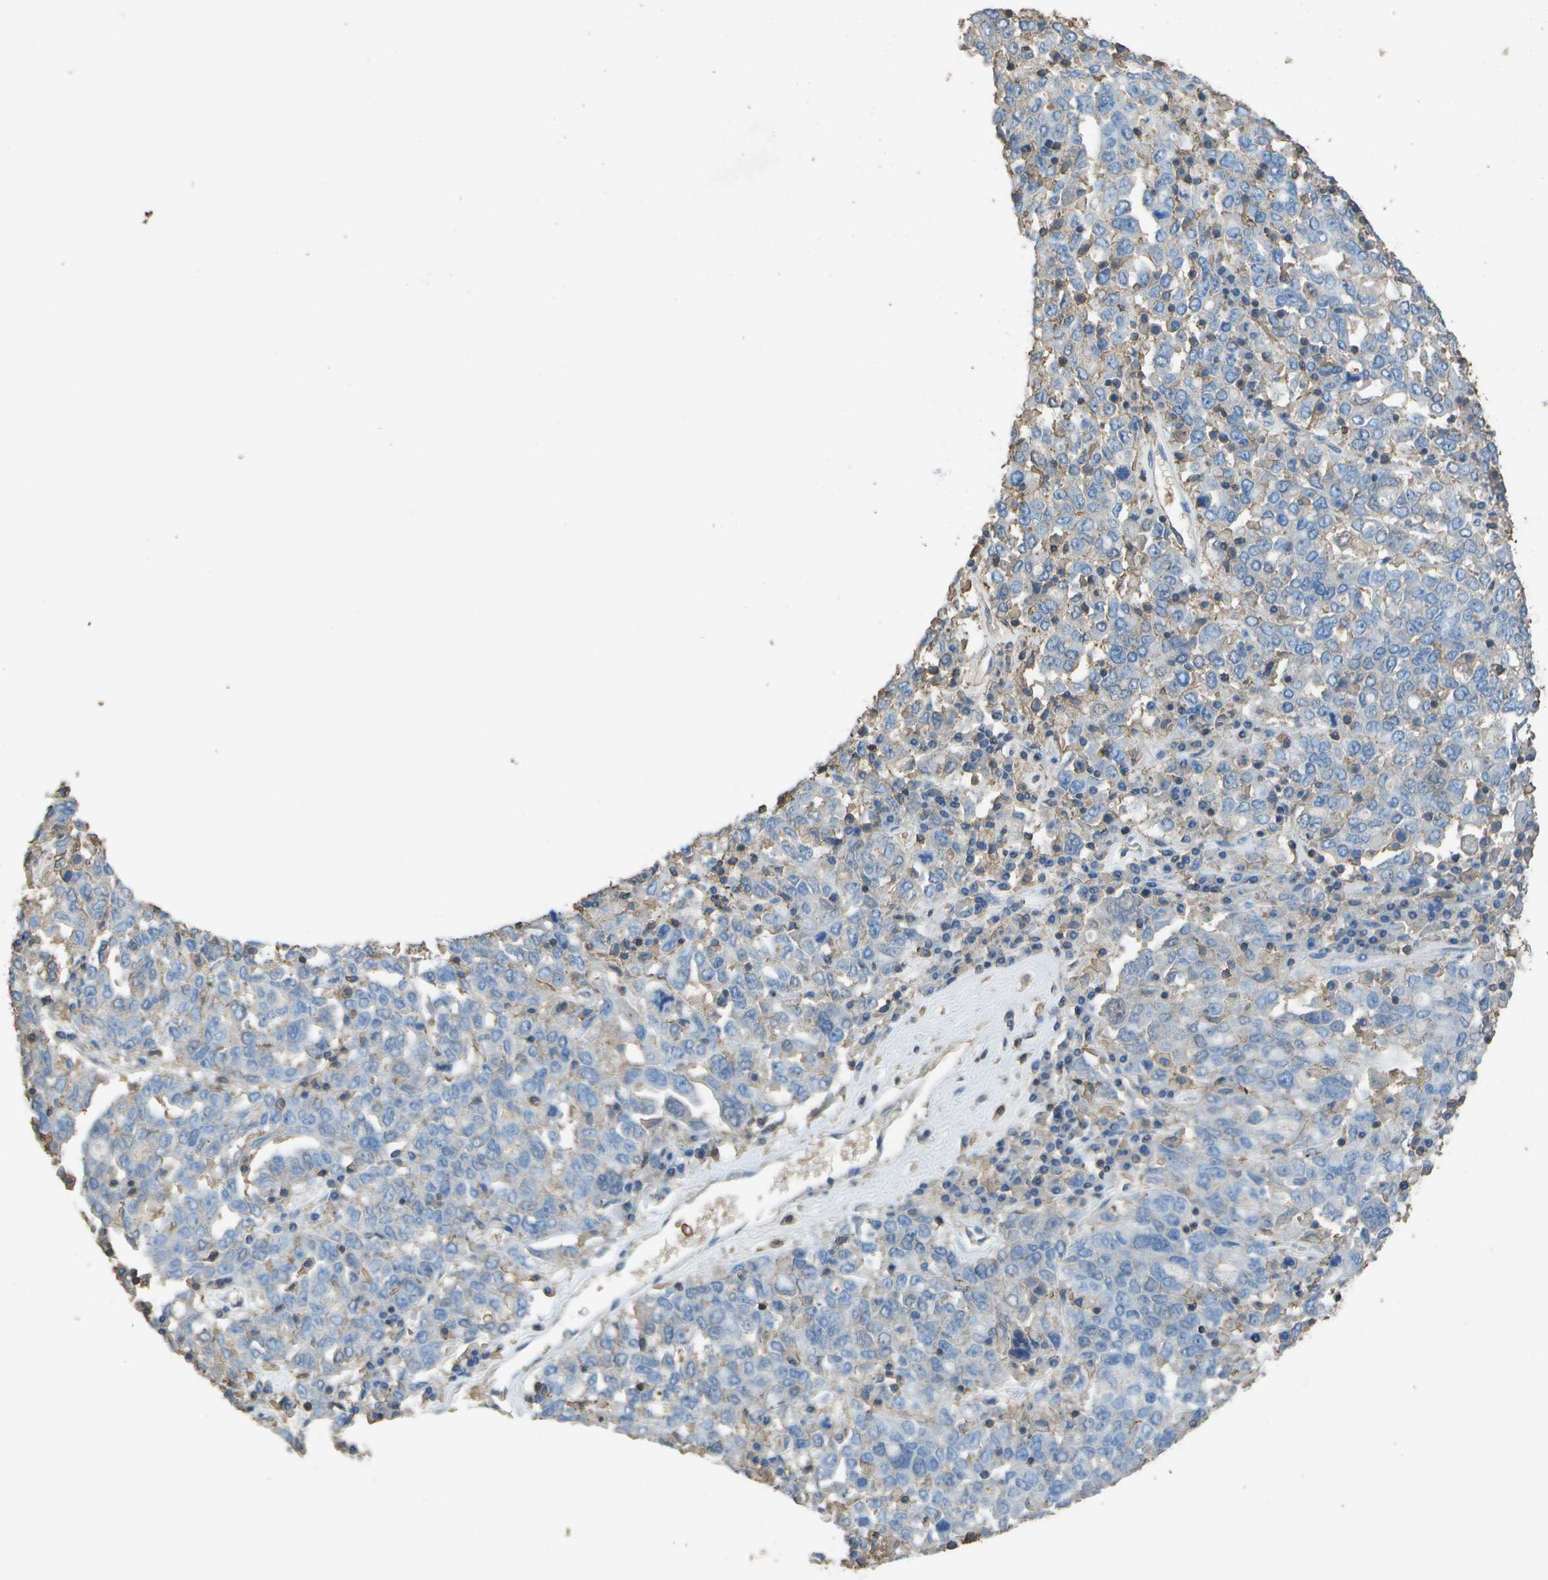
{"staining": {"intensity": "negative", "quantity": "none", "location": "none"}, "tissue": "ovarian cancer", "cell_type": "Tumor cells", "image_type": "cancer", "snomed": [{"axis": "morphology", "description": "Carcinoma, endometroid"}, {"axis": "topography", "description": "Ovary"}], "caption": "Immunohistochemistry (IHC) of human ovarian endometroid carcinoma exhibits no positivity in tumor cells. (DAB IHC with hematoxylin counter stain).", "gene": "CYP4F11", "patient": {"sex": "female", "age": 62}}